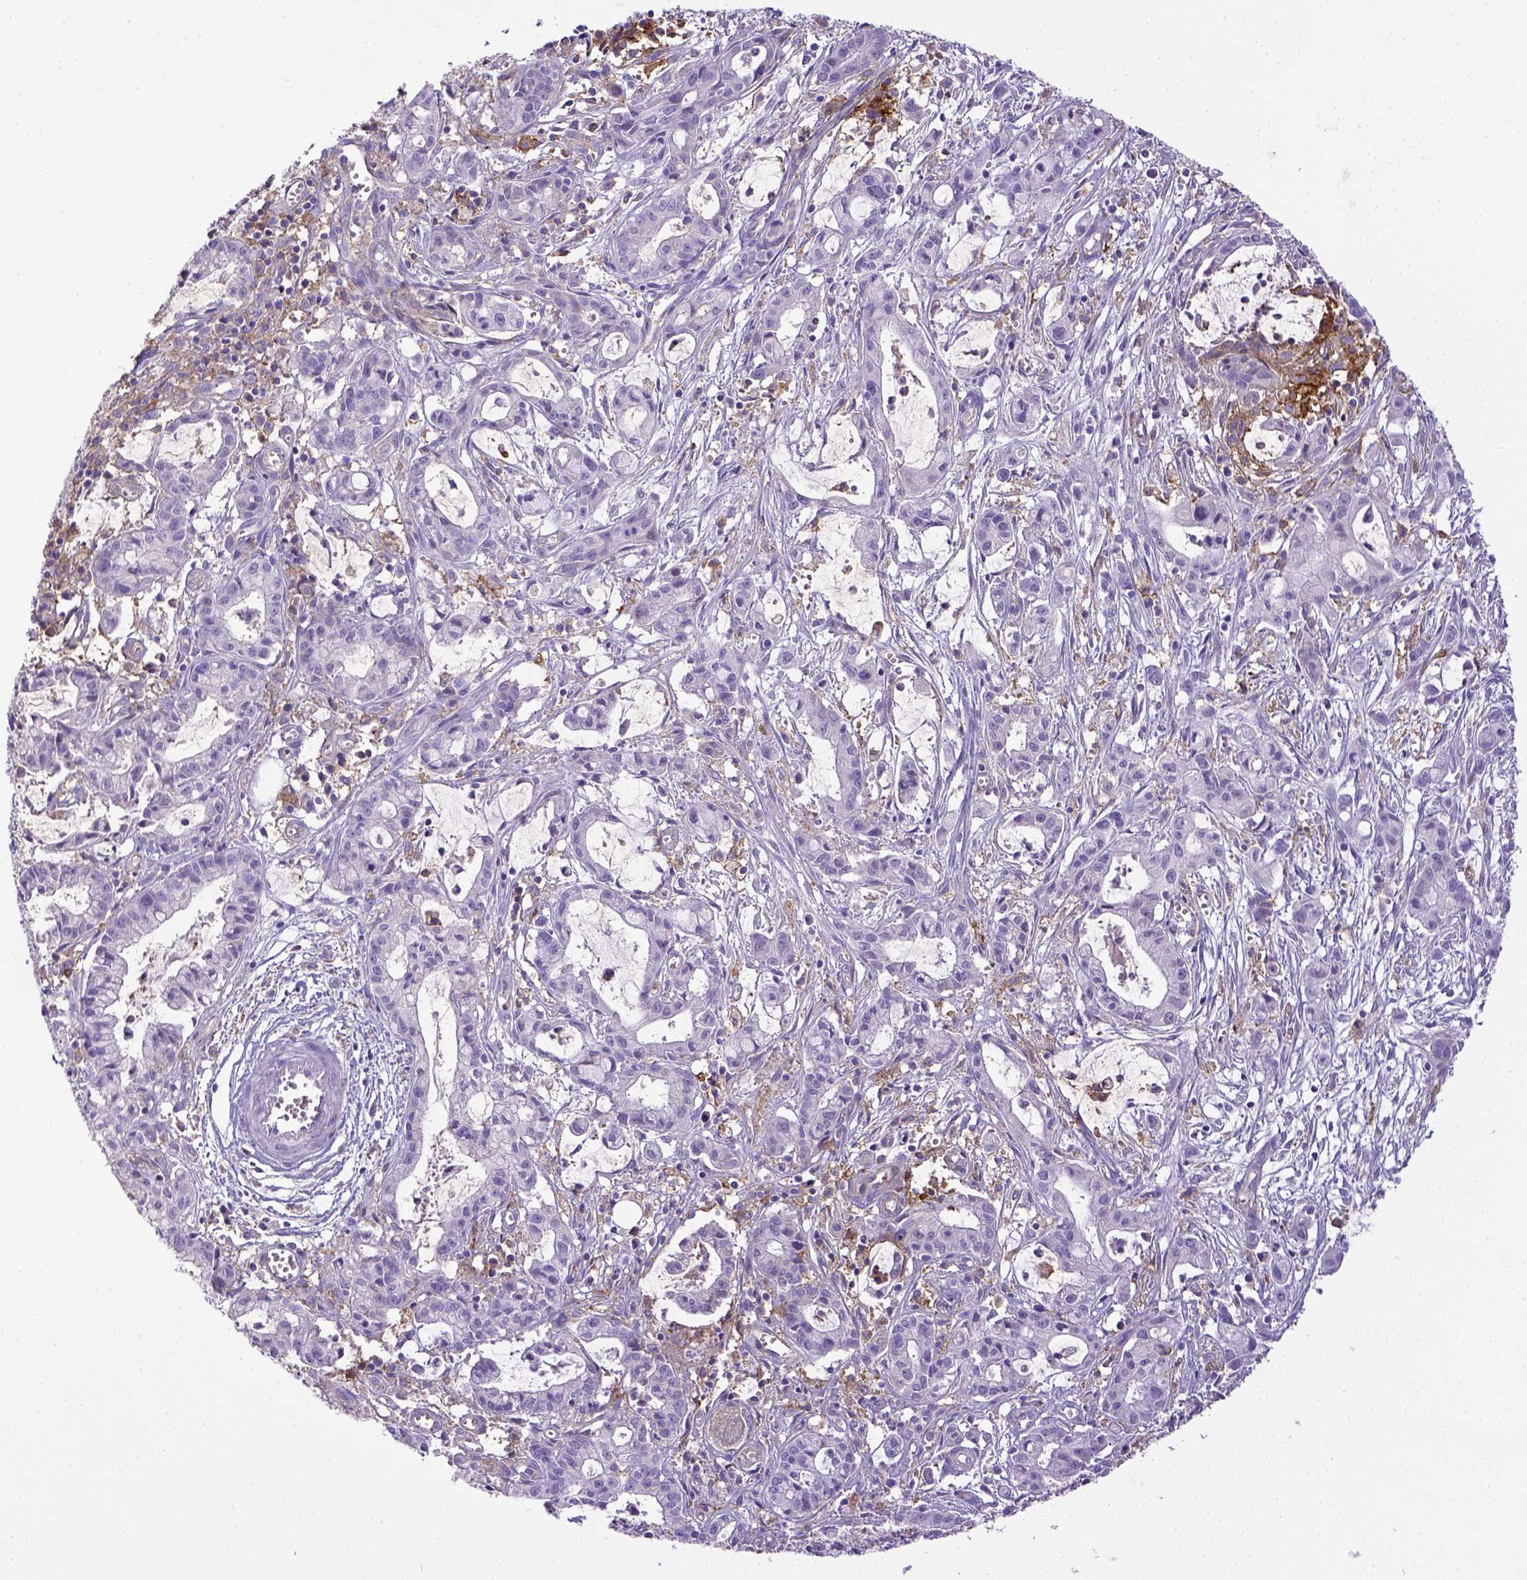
{"staining": {"intensity": "negative", "quantity": "none", "location": "none"}, "tissue": "pancreatic cancer", "cell_type": "Tumor cells", "image_type": "cancer", "snomed": [{"axis": "morphology", "description": "Adenocarcinoma, NOS"}, {"axis": "topography", "description": "Pancreas"}], "caption": "Immunohistochemical staining of pancreatic cancer demonstrates no significant staining in tumor cells.", "gene": "CD40", "patient": {"sex": "male", "age": 48}}